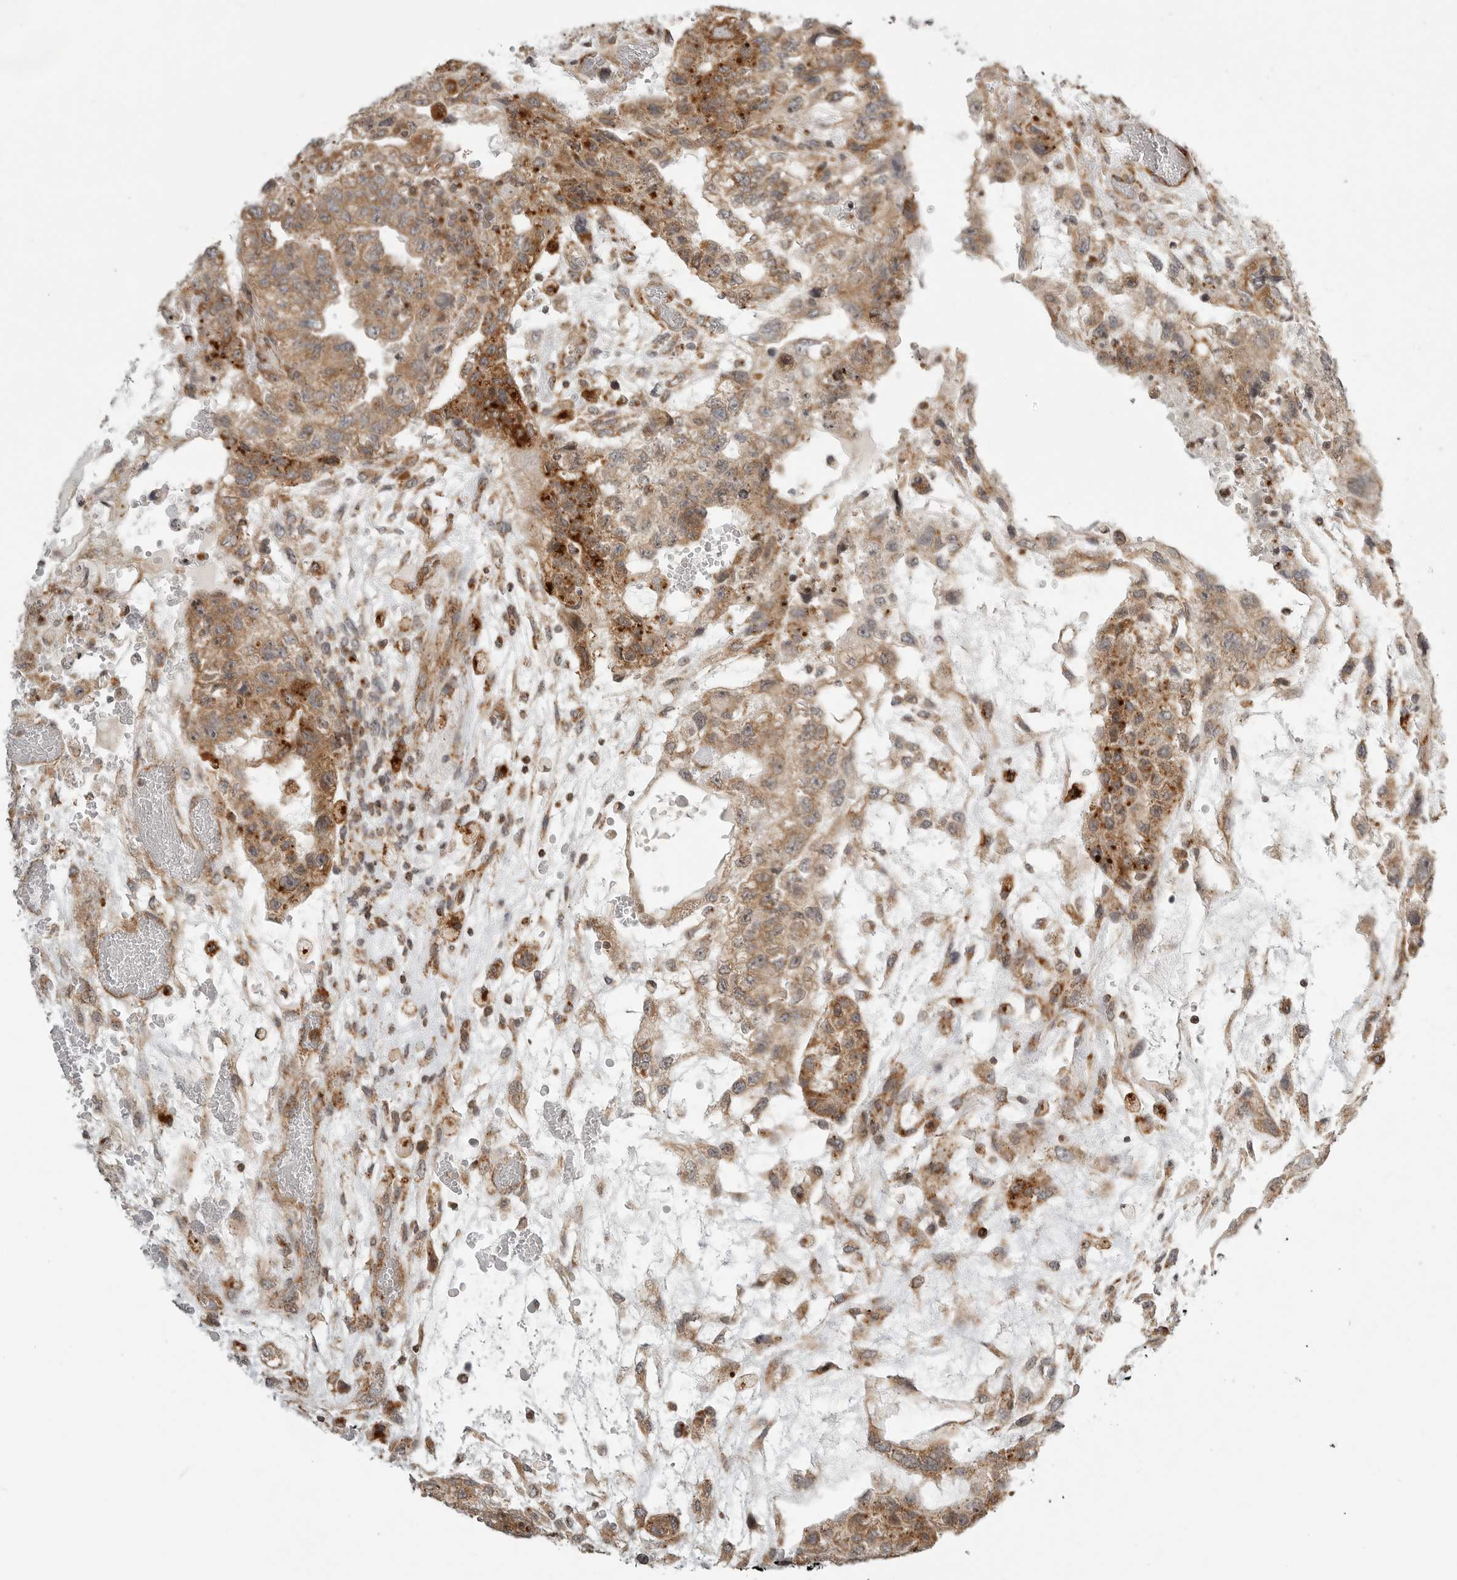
{"staining": {"intensity": "moderate", "quantity": ">75%", "location": "cytoplasmic/membranous"}, "tissue": "testis cancer", "cell_type": "Tumor cells", "image_type": "cancer", "snomed": [{"axis": "morphology", "description": "Carcinoma, Embryonal, NOS"}, {"axis": "topography", "description": "Testis"}], "caption": "Protein analysis of embryonal carcinoma (testis) tissue shows moderate cytoplasmic/membranous positivity in about >75% of tumor cells.", "gene": "IDUA", "patient": {"sex": "male", "age": 36}}